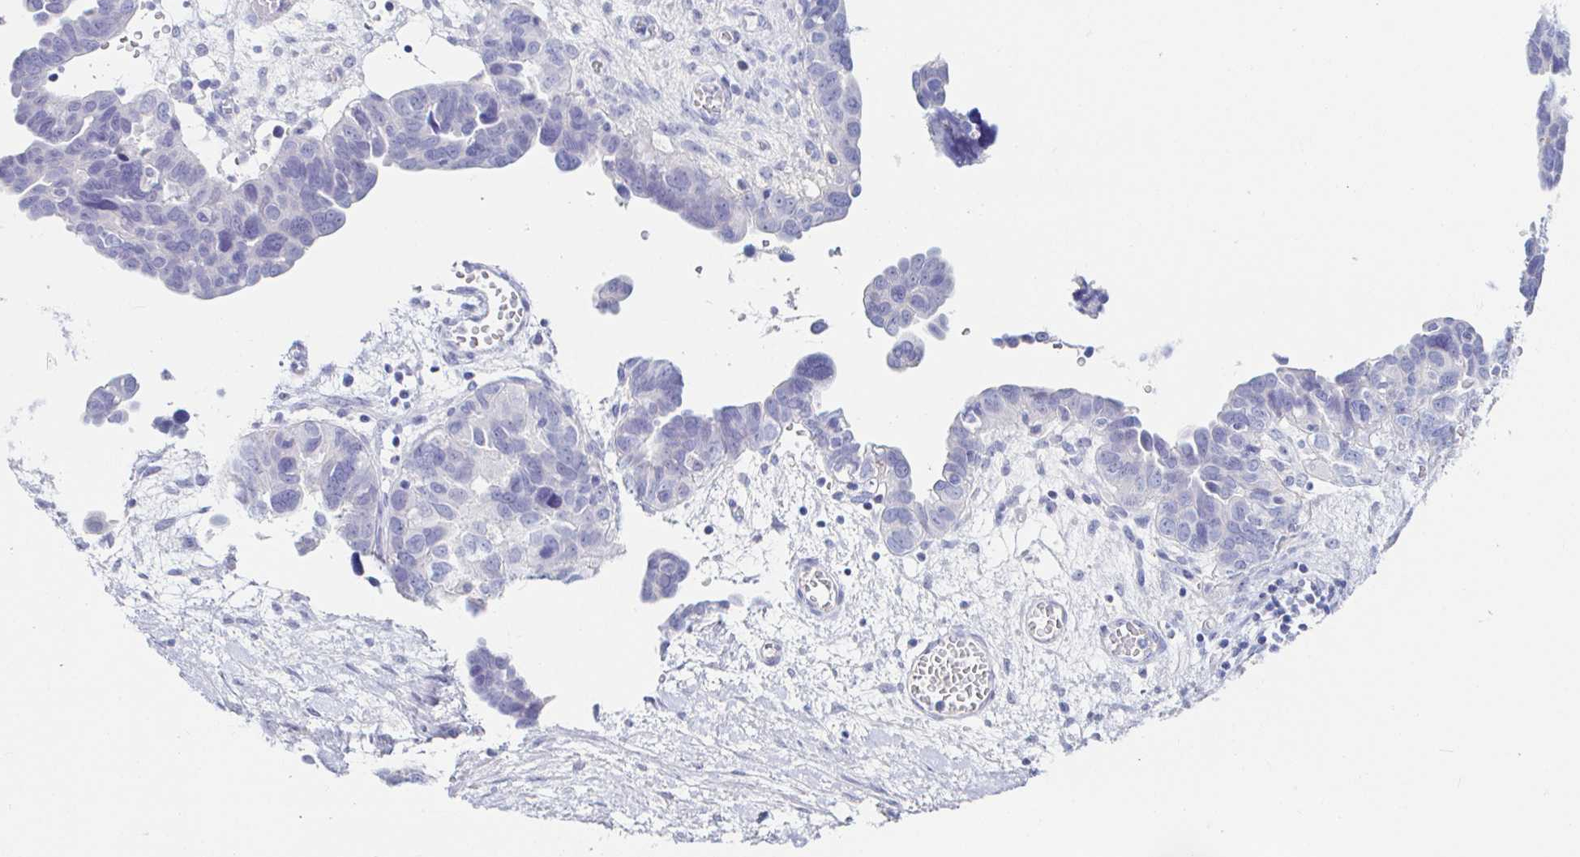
{"staining": {"intensity": "negative", "quantity": "none", "location": "none"}, "tissue": "ovarian cancer", "cell_type": "Tumor cells", "image_type": "cancer", "snomed": [{"axis": "morphology", "description": "Cystadenocarcinoma, serous, NOS"}, {"axis": "topography", "description": "Ovary"}], "caption": "Immunohistochemistry (IHC) photomicrograph of neoplastic tissue: human ovarian cancer stained with DAB (3,3'-diaminobenzidine) reveals no significant protein staining in tumor cells.", "gene": "TEX44", "patient": {"sex": "female", "age": 64}}